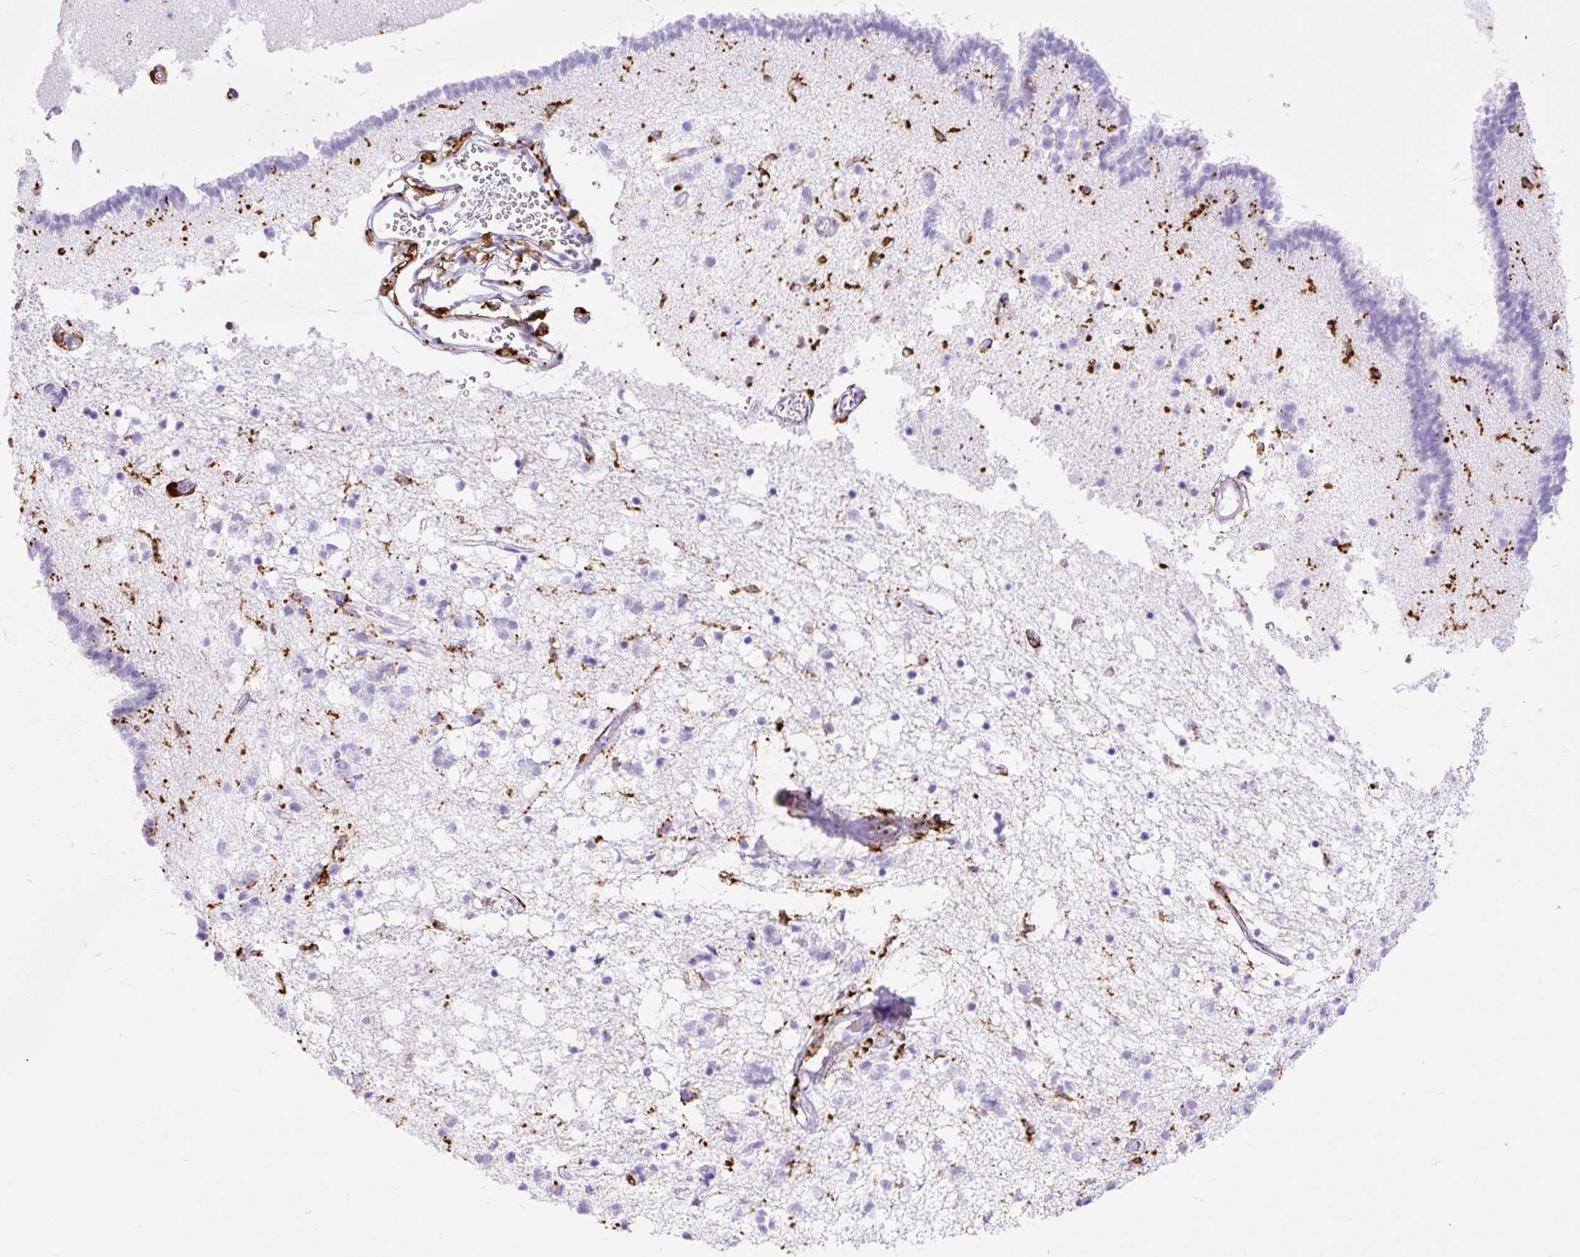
{"staining": {"intensity": "negative", "quantity": "none", "location": "none"}, "tissue": "caudate", "cell_type": "Glial cells", "image_type": "normal", "snomed": [{"axis": "morphology", "description": "Normal tissue, NOS"}, {"axis": "topography", "description": "Lateral ventricle wall"}], "caption": "Immunohistochemical staining of benign caudate reveals no significant positivity in glial cells. (Brightfield microscopy of DAB immunohistochemistry (IHC) at high magnification).", "gene": "HLA", "patient": {"sex": "male", "age": 58}}